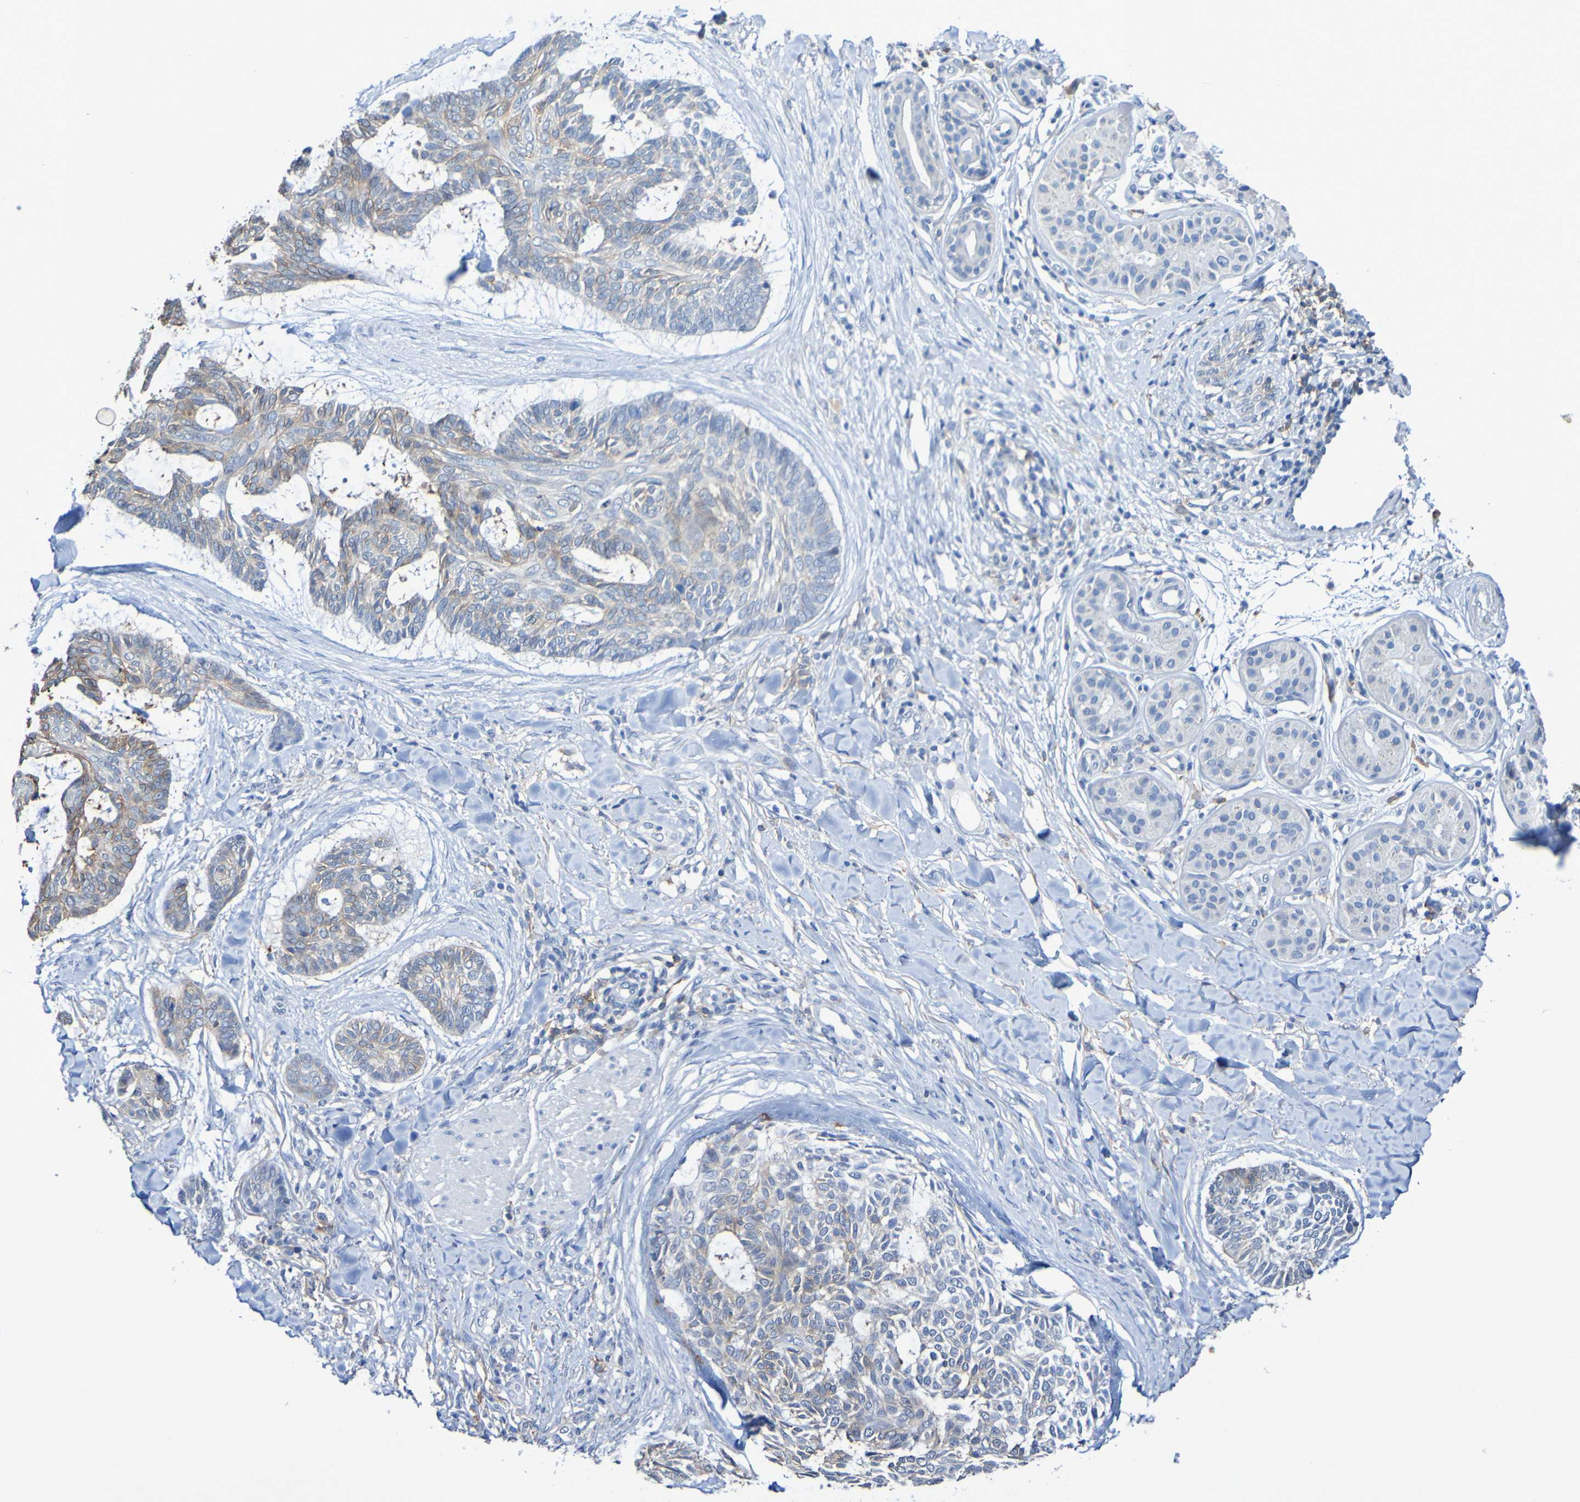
{"staining": {"intensity": "moderate", "quantity": "25%-75%", "location": "cytoplasmic/membranous"}, "tissue": "skin cancer", "cell_type": "Tumor cells", "image_type": "cancer", "snomed": [{"axis": "morphology", "description": "Basal cell carcinoma"}, {"axis": "topography", "description": "Skin"}], "caption": "A micrograph showing moderate cytoplasmic/membranous staining in about 25%-75% of tumor cells in basal cell carcinoma (skin), as visualized by brown immunohistochemical staining.", "gene": "SLC3A2", "patient": {"sex": "male", "age": 43}}